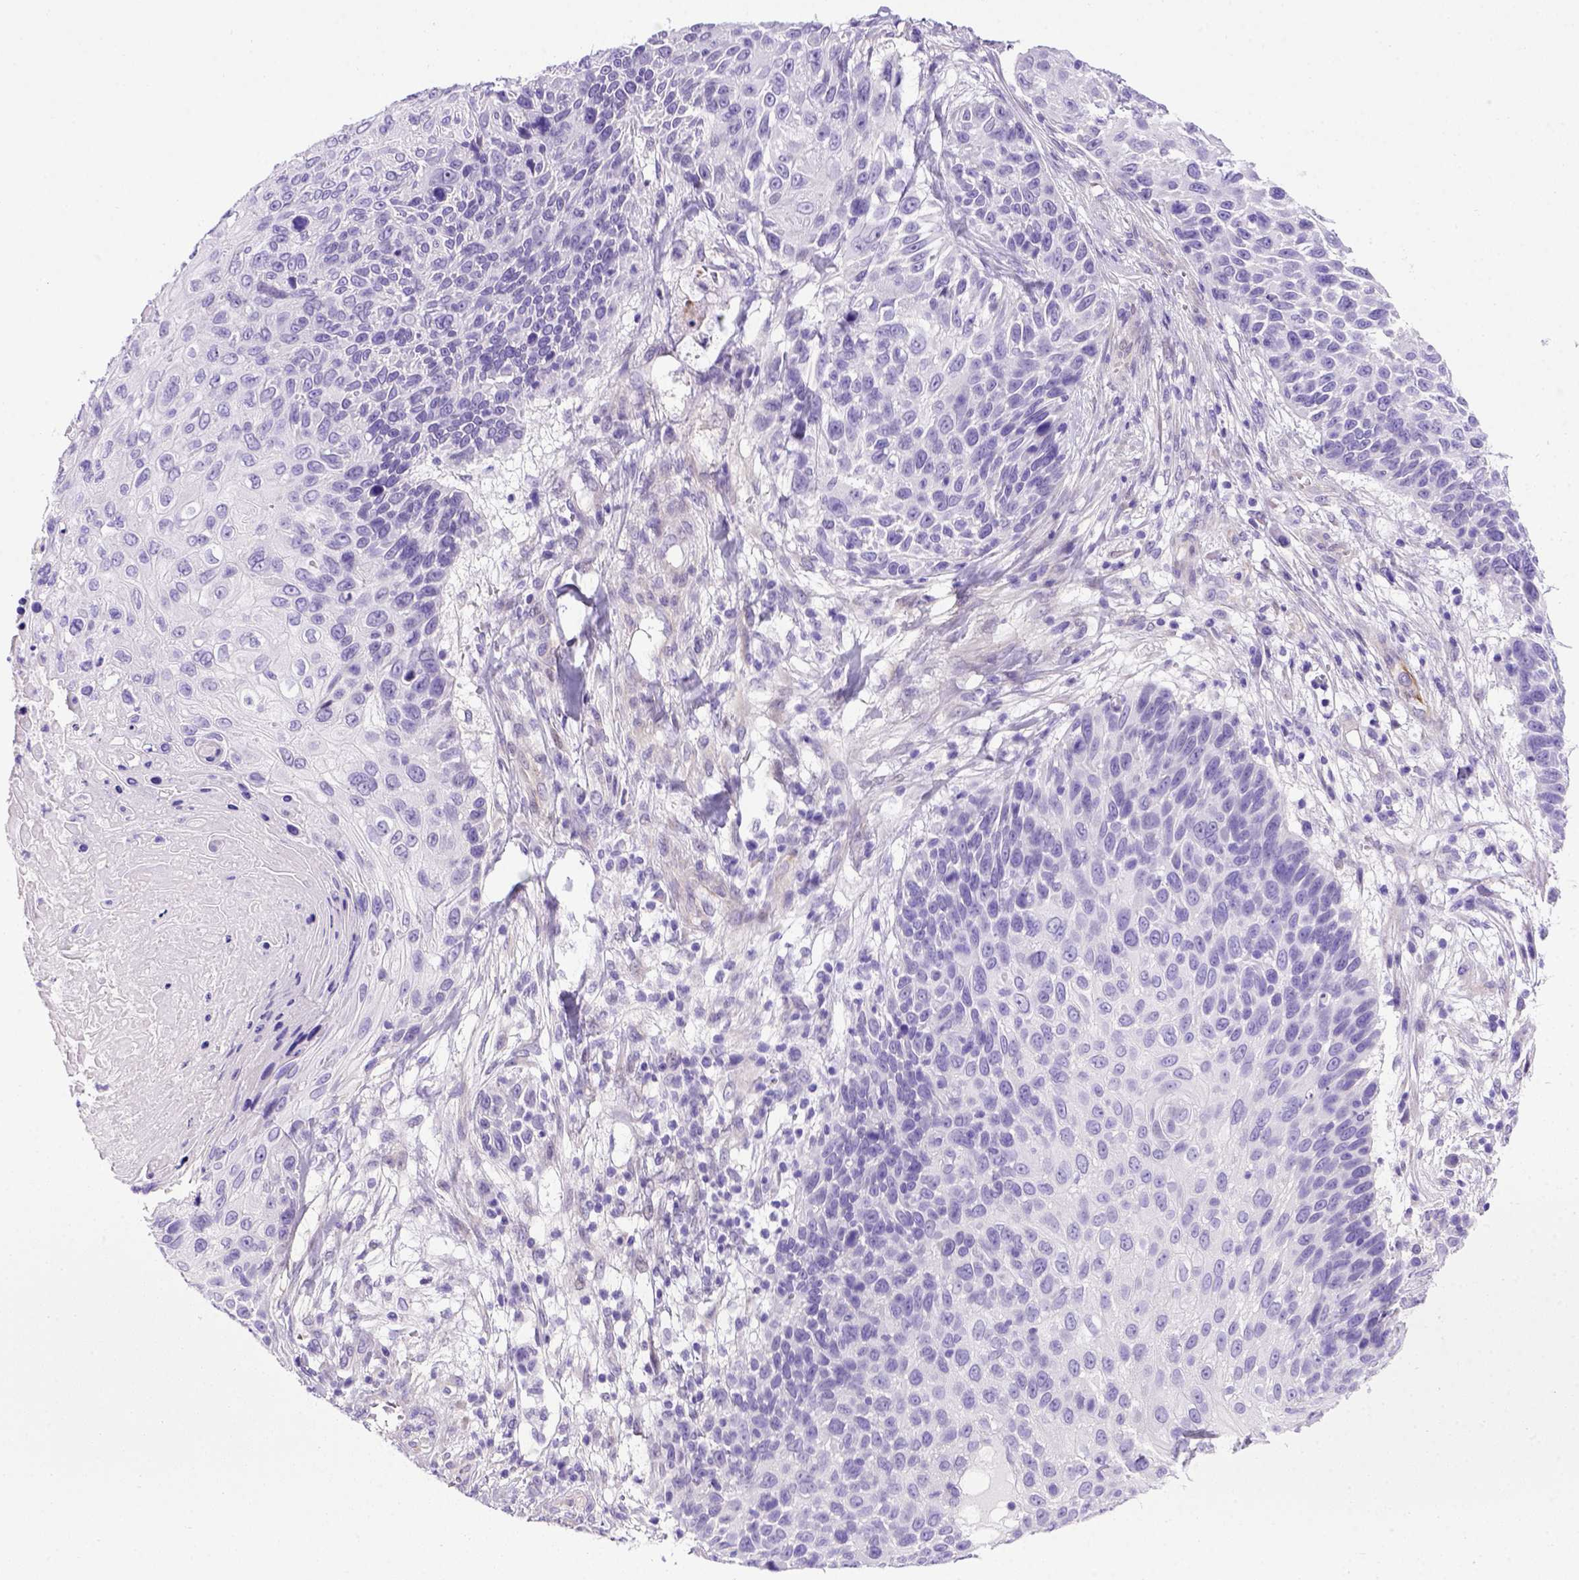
{"staining": {"intensity": "negative", "quantity": "none", "location": "none"}, "tissue": "skin cancer", "cell_type": "Tumor cells", "image_type": "cancer", "snomed": [{"axis": "morphology", "description": "Squamous cell carcinoma, NOS"}, {"axis": "topography", "description": "Skin"}], "caption": "Tumor cells show no significant protein expression in skin squamous cell carcinoma.", "gene": "ADAM12", "patient": {"sex": "male", "age": 92}}